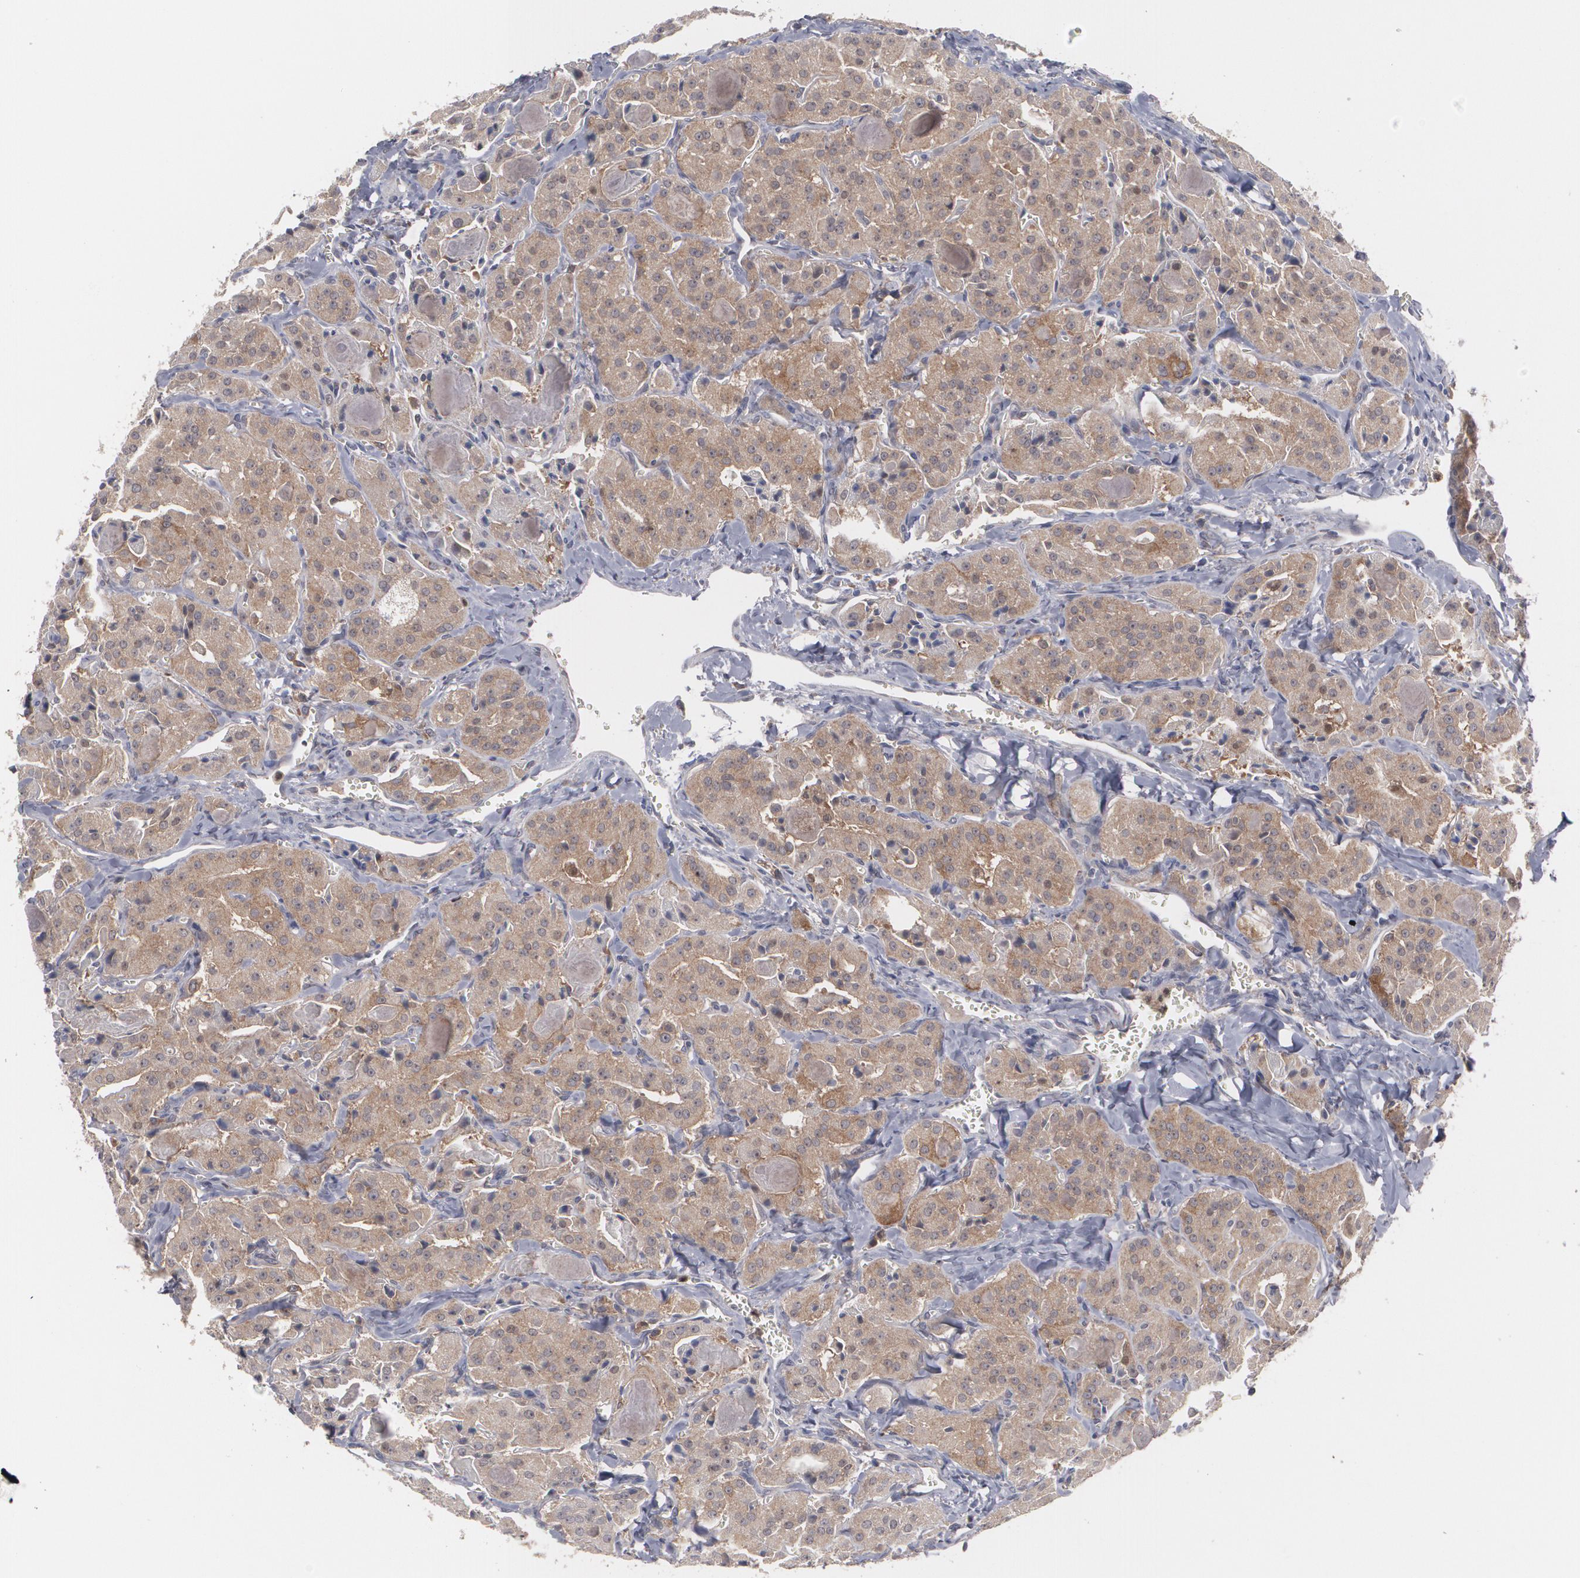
{"staining": {"intensity": "weak", "quantity": ">75%", "location": "cytoplasmic/membranous"}, "tissue": "thyroid cancer", "cell_type": "Tumor cells", "image_type": "cancer", "snomed": [{"axis": "morphology", "description": "Carcinoma, NOS"}, {"axis": "topography", "description": "Thyroid gland"}], "caption": "Immunohistochemical staining of thyroid cancer (carcinoma) displays low levels of weak cytoplasmic/membranous staining in approximately >75% of tumor cells. The staining was performed using DAB (3,3'-diaminobenzidine), with brown indicating positive protein expression. Nuclei are stained blue with hematoxylin.", "gene": "HTT", "patient": {"sex": "male", "age": 76}}